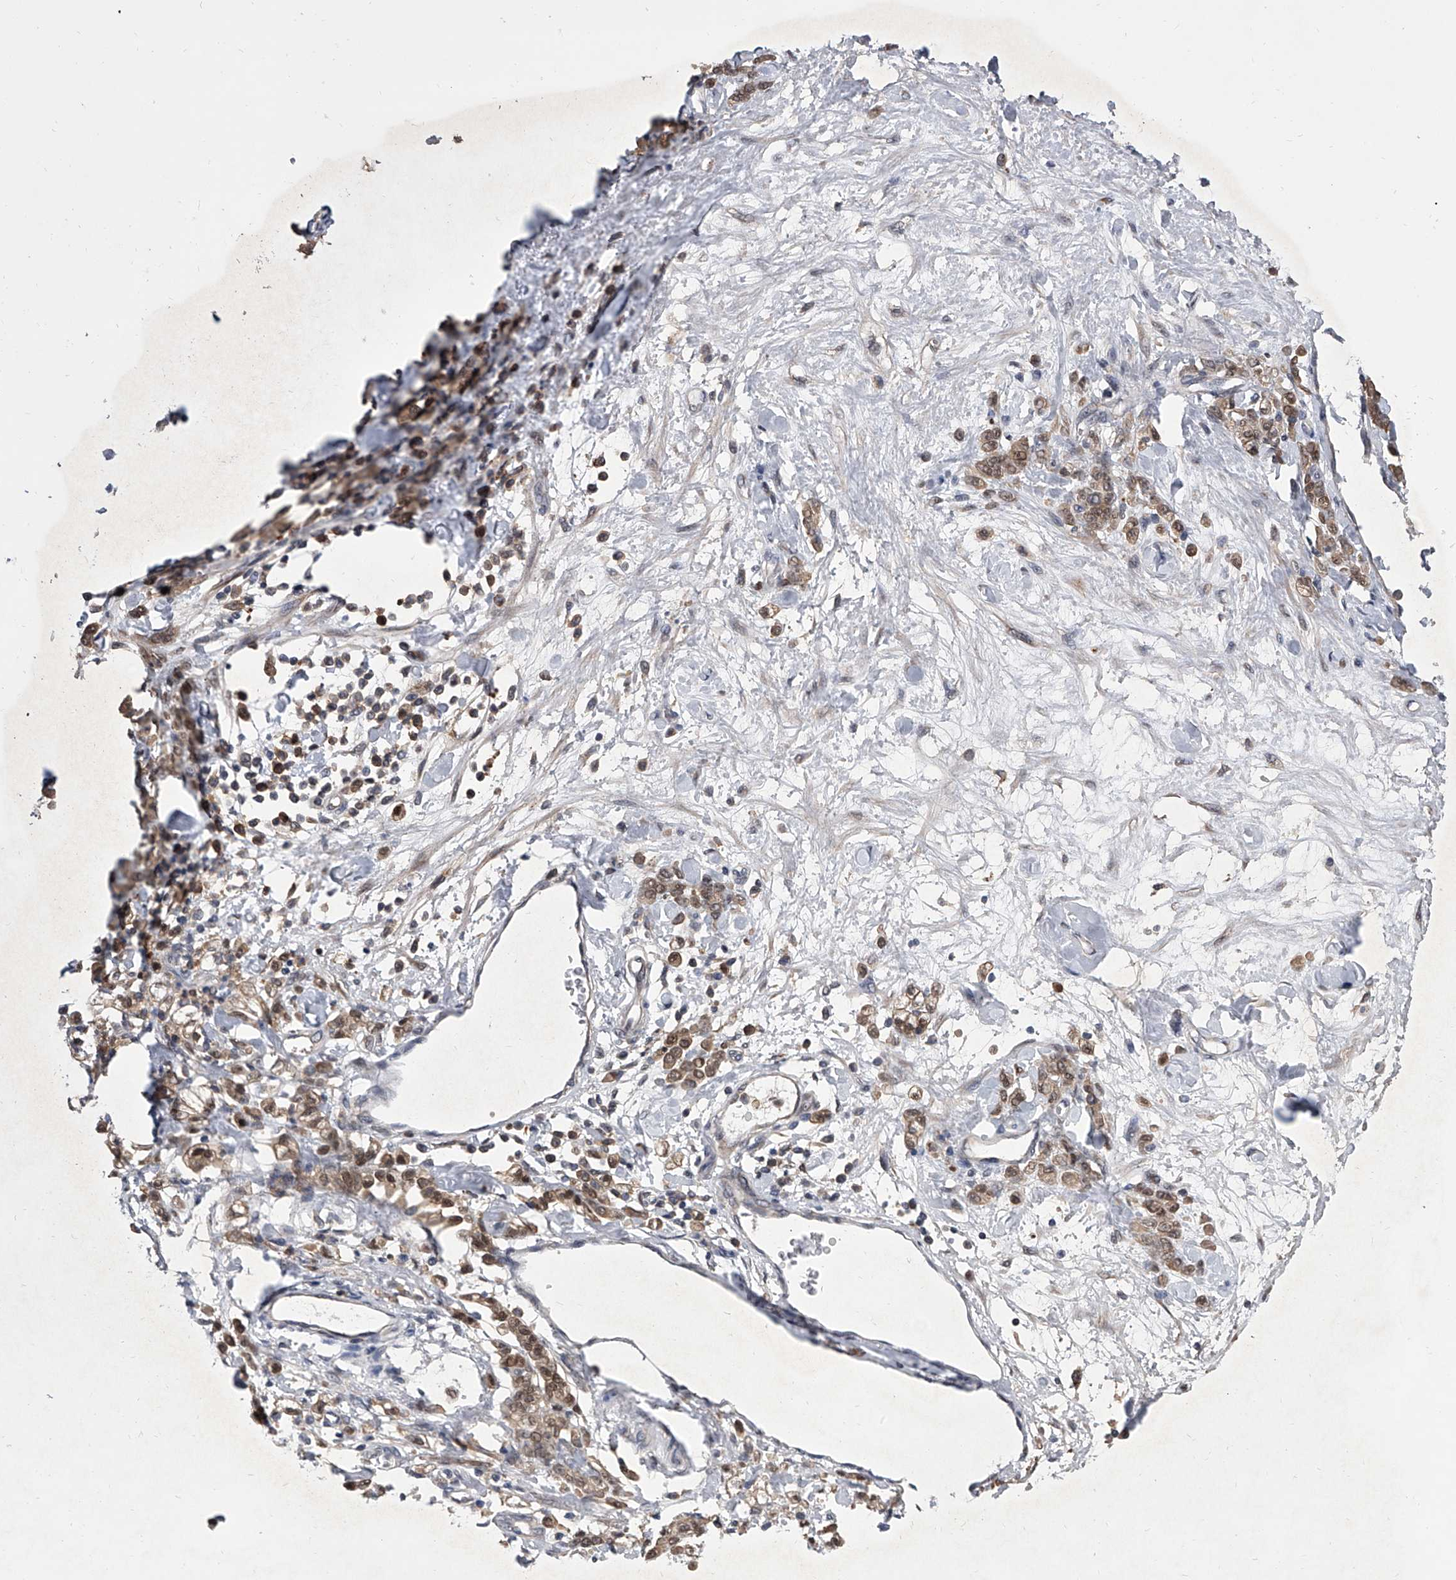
{"staining": {"intensity": "moderate", "quantity": ">75%", "location": "cytoplasmic/membranous,nuclear"}, "tissue": "stomach cancer", "cell_type": "Tumor cells", "image_type": "cancer", "snomed": [{"axis": "morphology", "description": "Normal tissue, NOS"}, {"axis": "morphology", "description": "Adenocarcinoma, NOS"}, {"axis": "topography", "description": "Stomach"}], "caption": "Immunohistochemistry (IHC) (DAB) staining of human stomach cancer reveals moderate cytoplasmic/membranous and nuclear protein staining in about >75% of tumor cells. Nuclei are stained in blue.", "gene": "BHLHE23", "patient": {"sex": "male", "age": 82}}